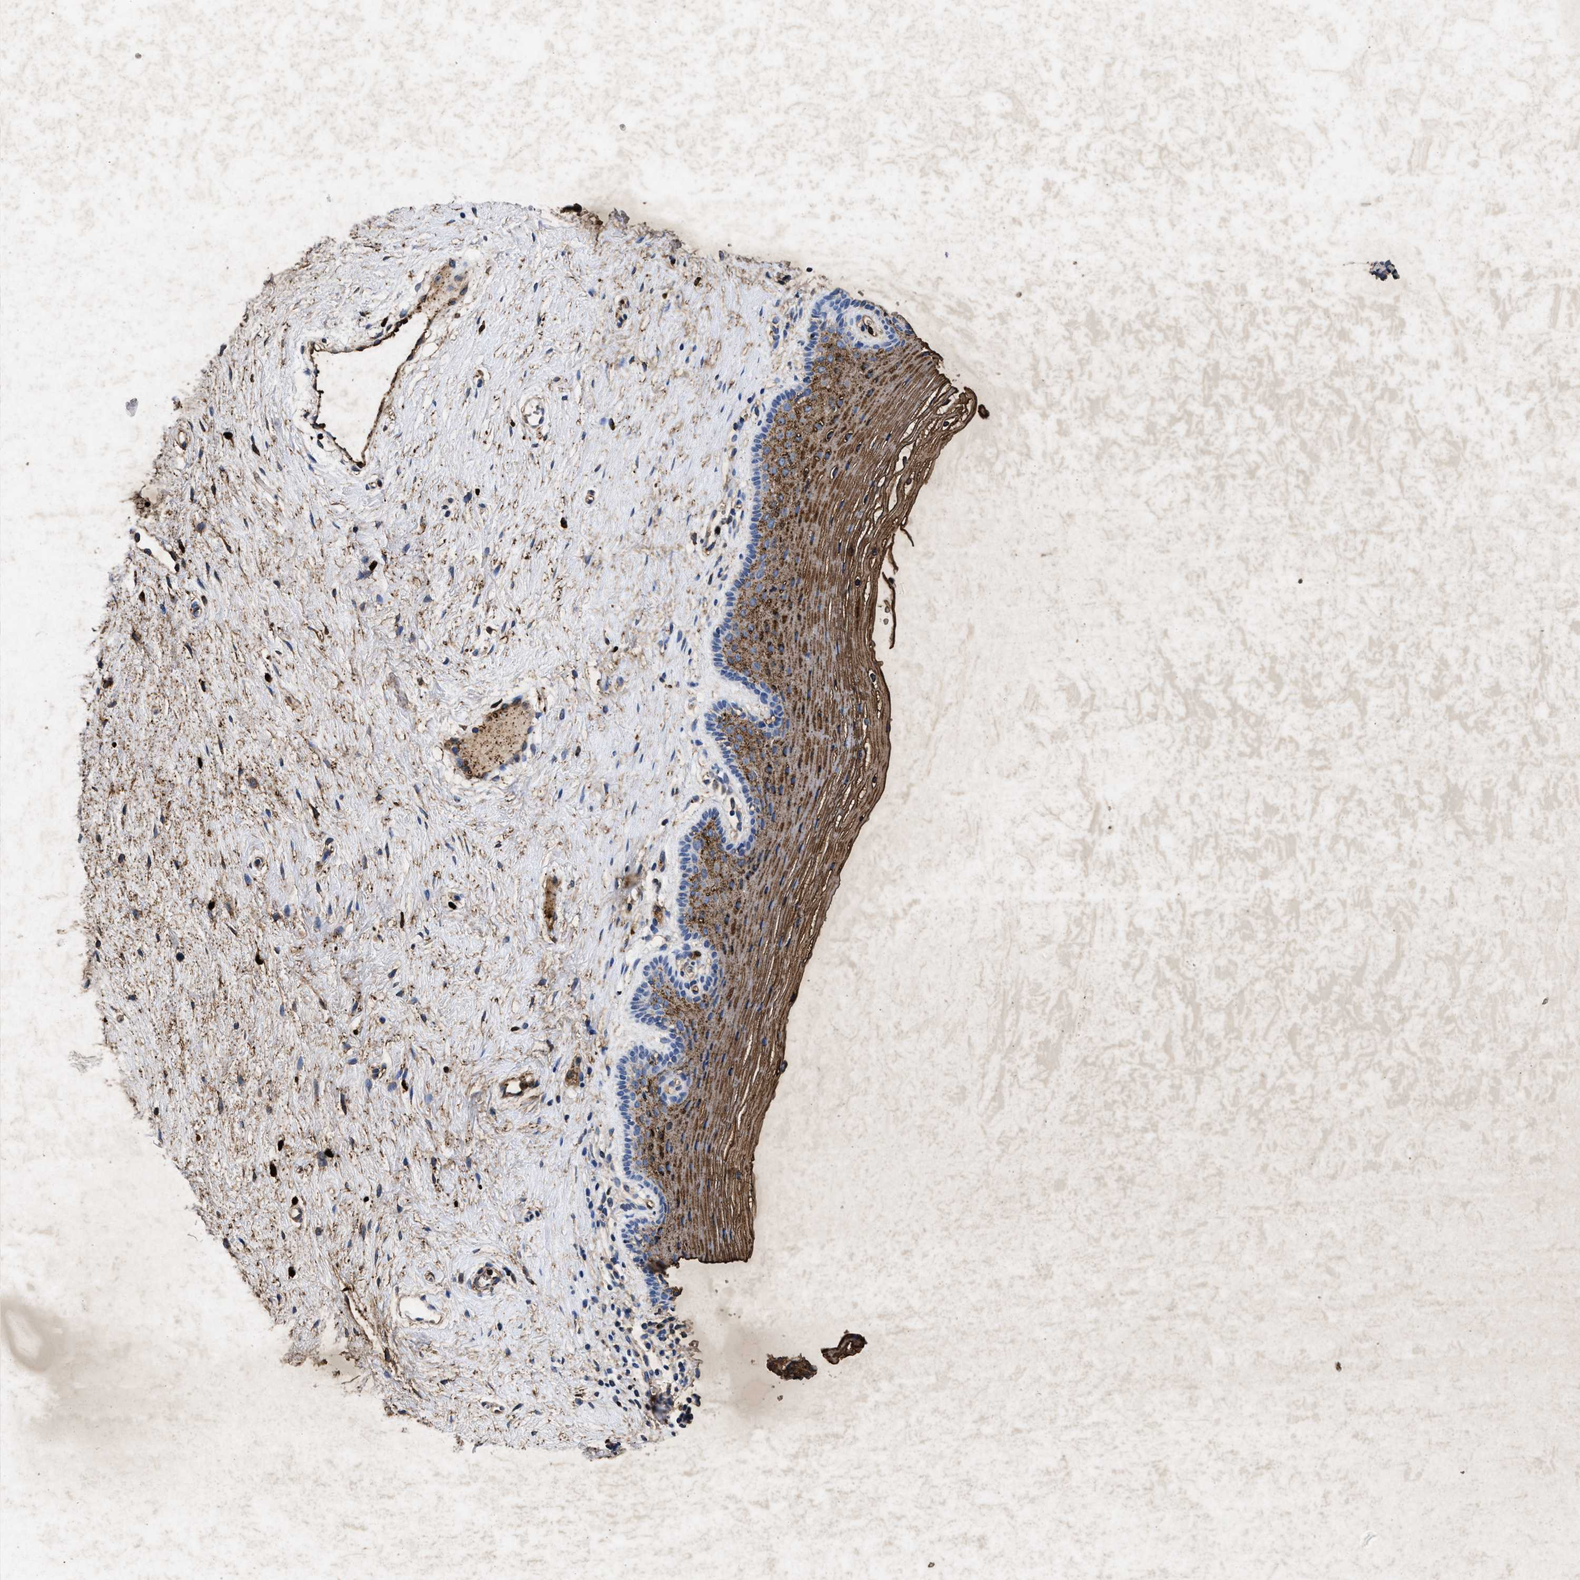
{"staining": {"intensity": "strong", "quantity": ">75%", "location": "cytoplasmic/membranous"}, "tissue": "vagina", "cell_type": "Squamous epithelial cells", "image_type": "normal", "snomed": [{"axis": "morphology", "description": "Normal tissue, NOS"}, {"axis": "topography", "description": "Vagina"}], "caption": "This image displays benign vagina stained with immunohistochemistry (IHC) to label a protein in brown. The cytoplasmic/membranous of squamous epithelial cells show strong positivity for the protein. Nuclei are counter-stained blue.", "gene": "LTB4R2", "patient": {"sex": "female", "age": 32}}